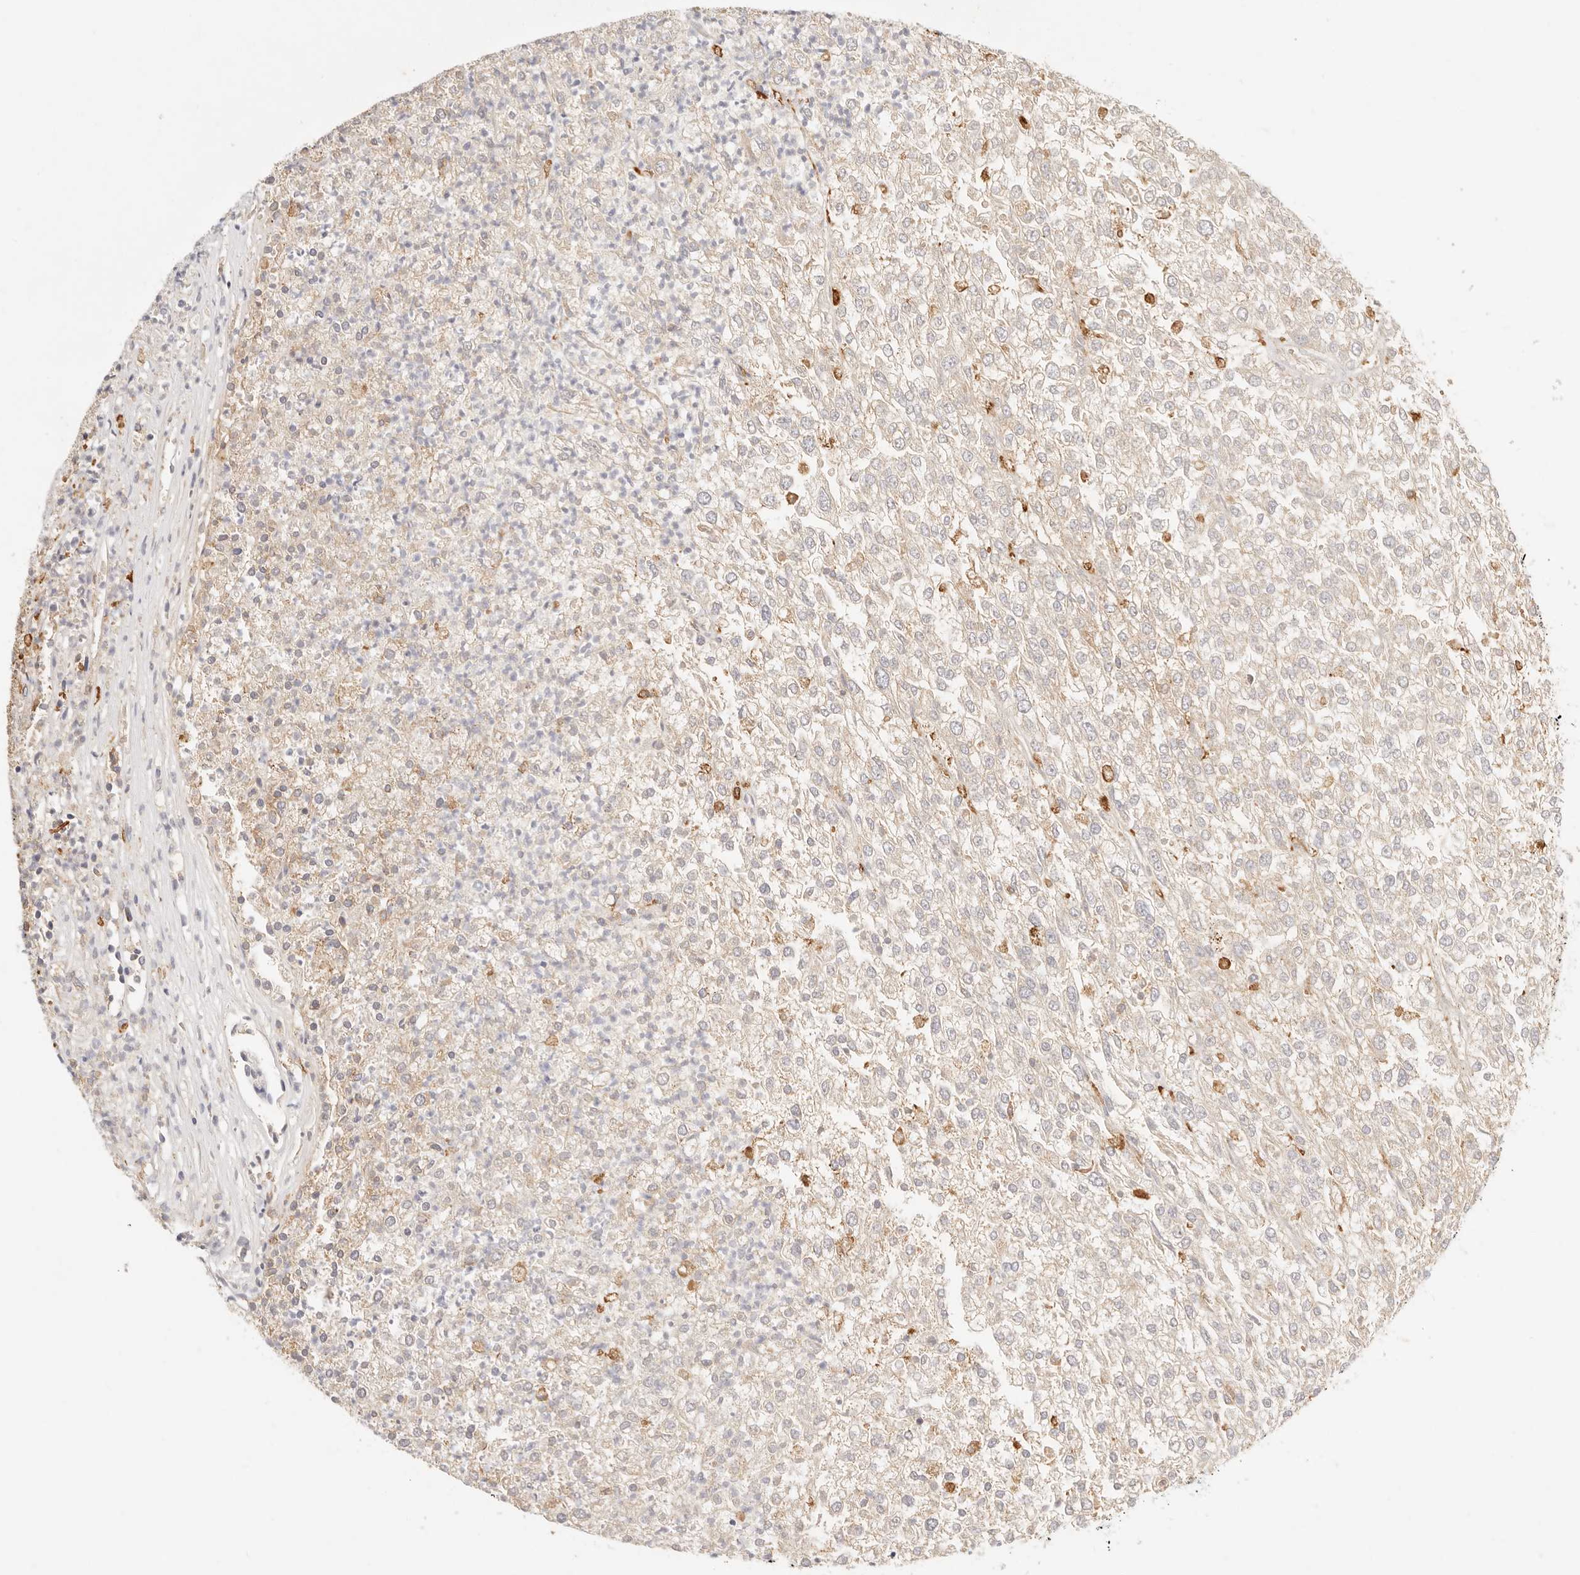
{"staining": {"intensity": "negative", "quantity": "none", "location": "none"}, "tissue": "renal cancer", "cell_type": "Tumor cells", "image_type": "cancer", "snomed": [{"axis": "morphology", "description": "Adenocarcinoma, NOS"}, {"axis": "topography", "description": "Kidney"}], "caption": "This is a image of IHC staining of adenocarcinoma (renal), which shows no positivity in tumor cells. (DAB (3,3'-diaminobenzidine) immunohistochemistry, high magnification).", "gene": "HK2", "patient": {"sex": "female", "age": 54}}